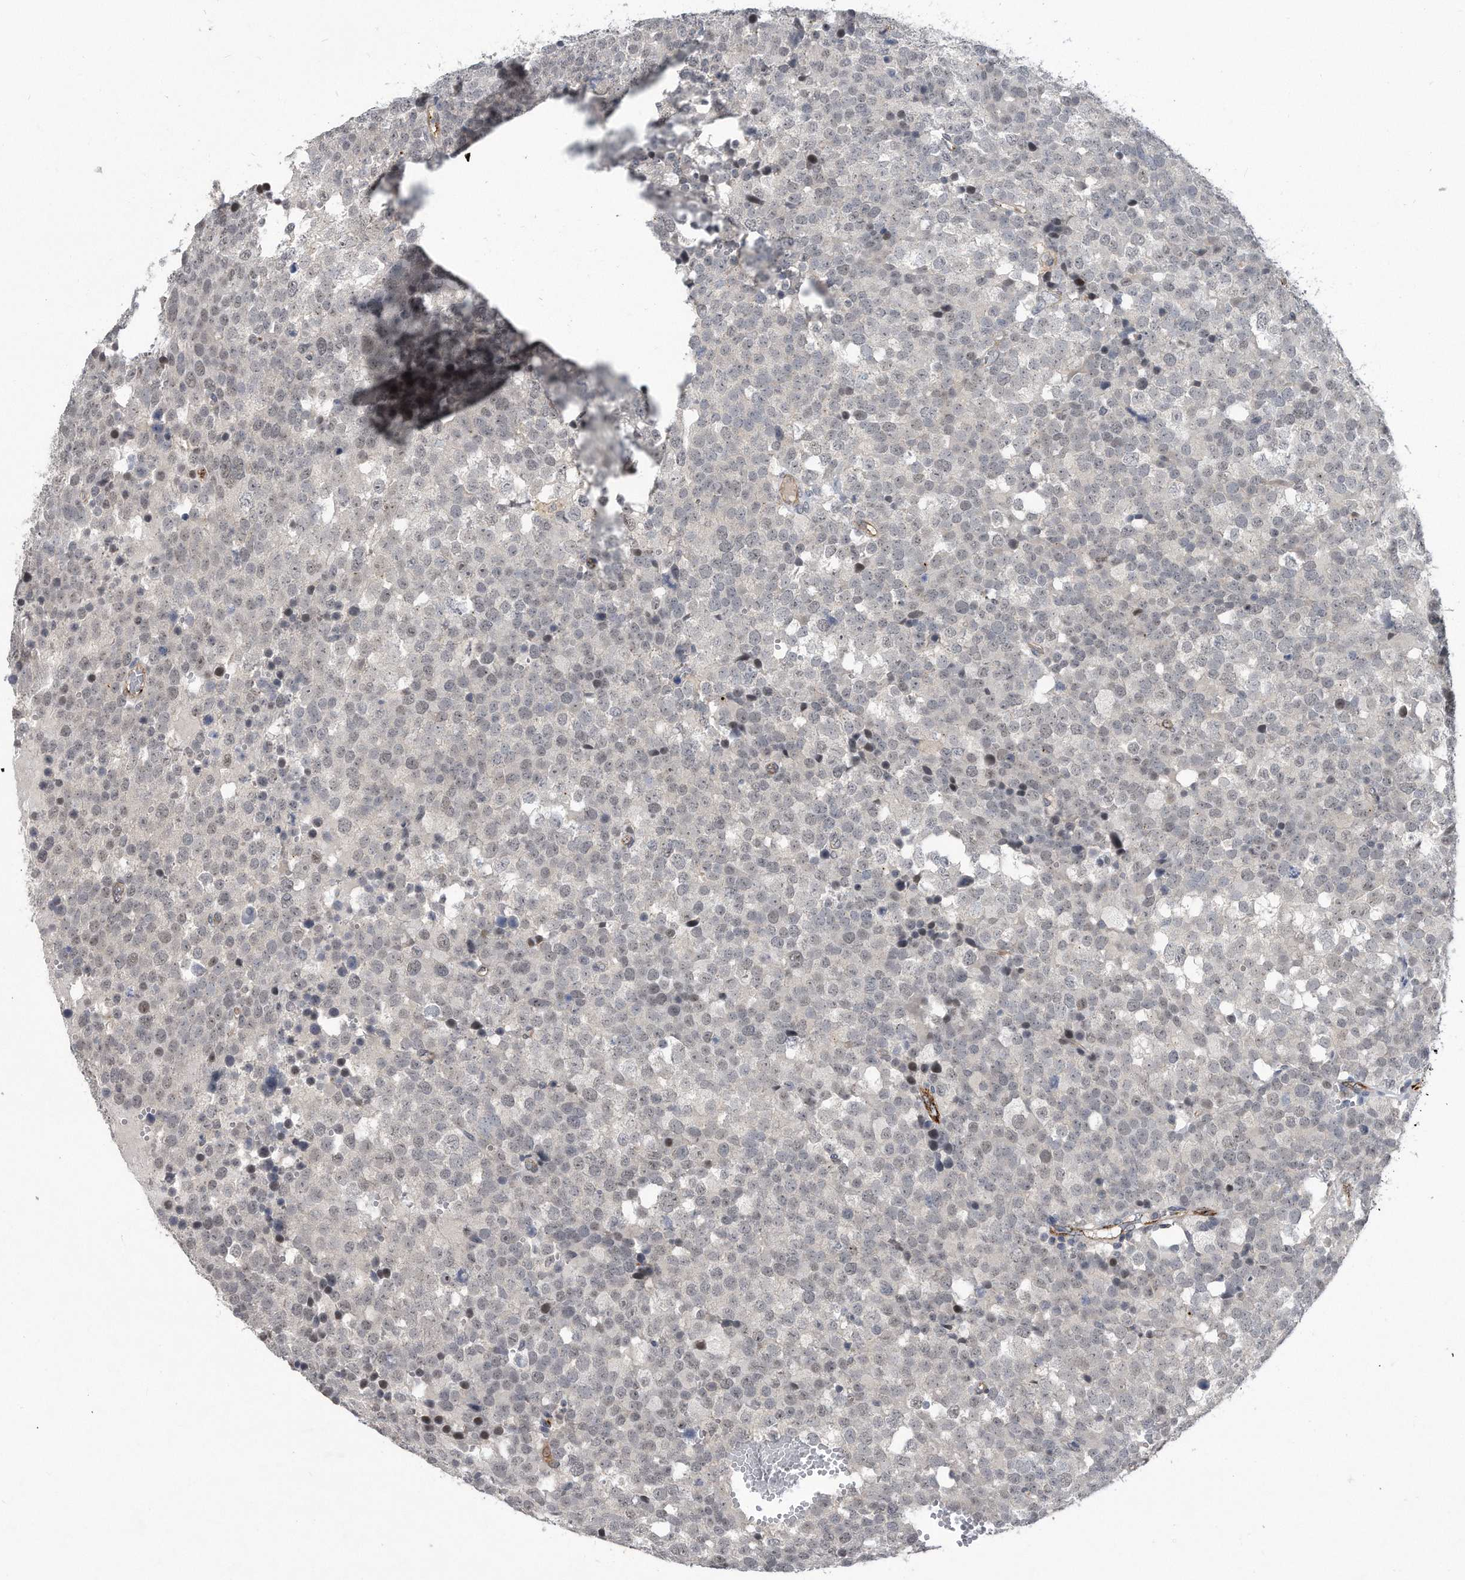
{"staining": {"intensity": "negative", "quantity": "none", "location": "none"}, "tissue": "testis cancer", "cell_type": "Tumor cells", "image_type": "cancer", "snomed": [{"axis": "morphology", "description": "Seminoma, NOS"}, {"axis": "topography", "description": "Testis"}], "caption": "DAB immunohistochemical staining of testis cancer (seminoma) shows no significant positivity in tumor cells.", "gene": "PGBD2", "patient": {"sex": "male", "age": 71}}